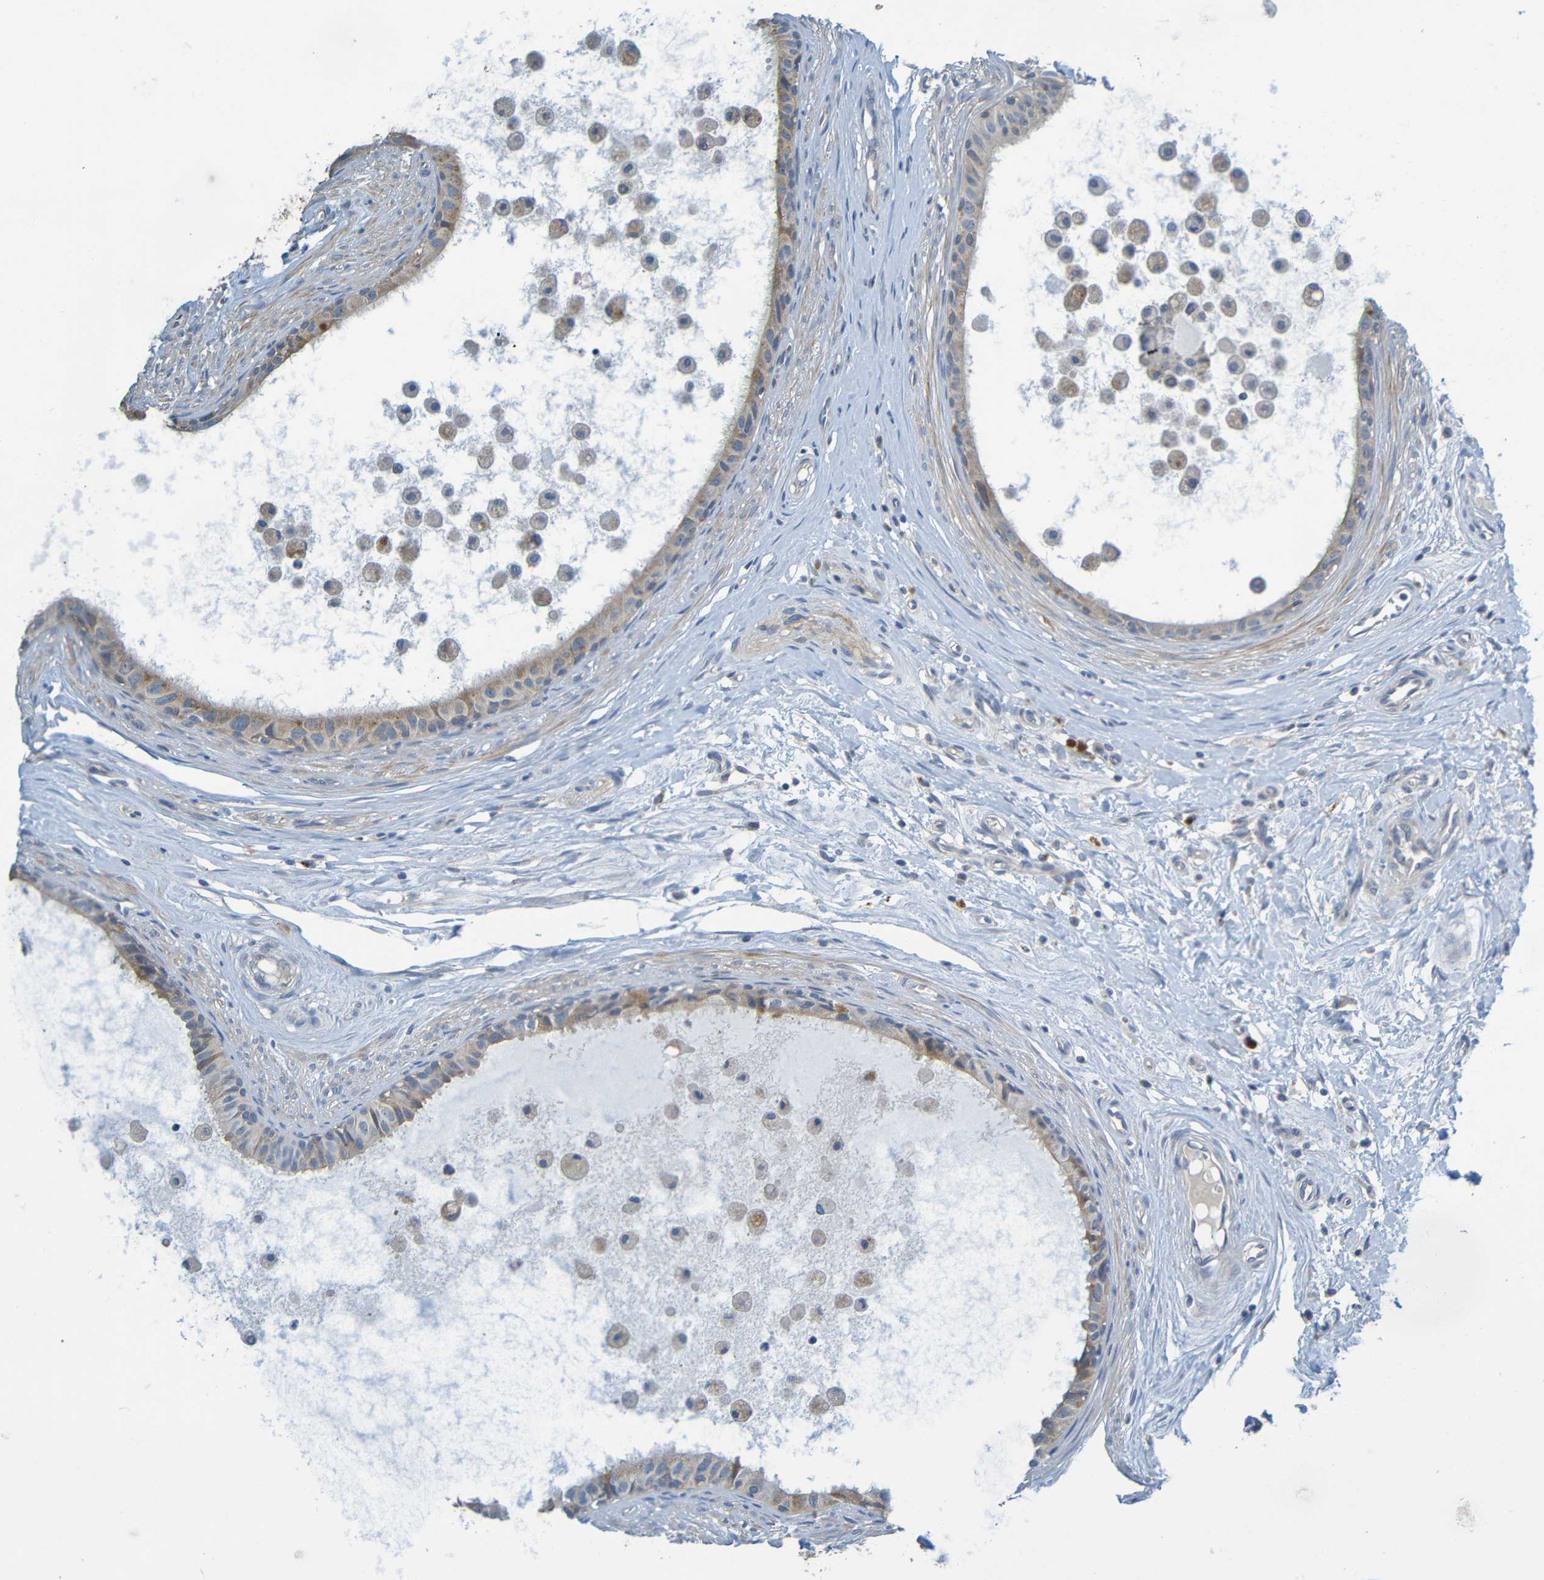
{"staining": {"intensity": "moderate", "quantity": ">75%", "location": "cytoplasmic/membranous"}, "tissue": "epididymis", "cell_type": "Glandular cells", "image_type": "normal", "snomed": [{"axis": "morphology", "description": "Normal tissue, NOS"}, {"axis": "morphology", "description": "Inflammation, NOS"}, {"axis": "topography", "description": "Epididymis"}], "caption": "Epididymis stained for a protein reveals moderate cytoplasmic/membranous positivity in glandular cells. (DAB IHC, brown staining for protein, blue staining for nuclei).", "gene": "CYP4F2", "patient": {"sex": "male", "age": 85}}